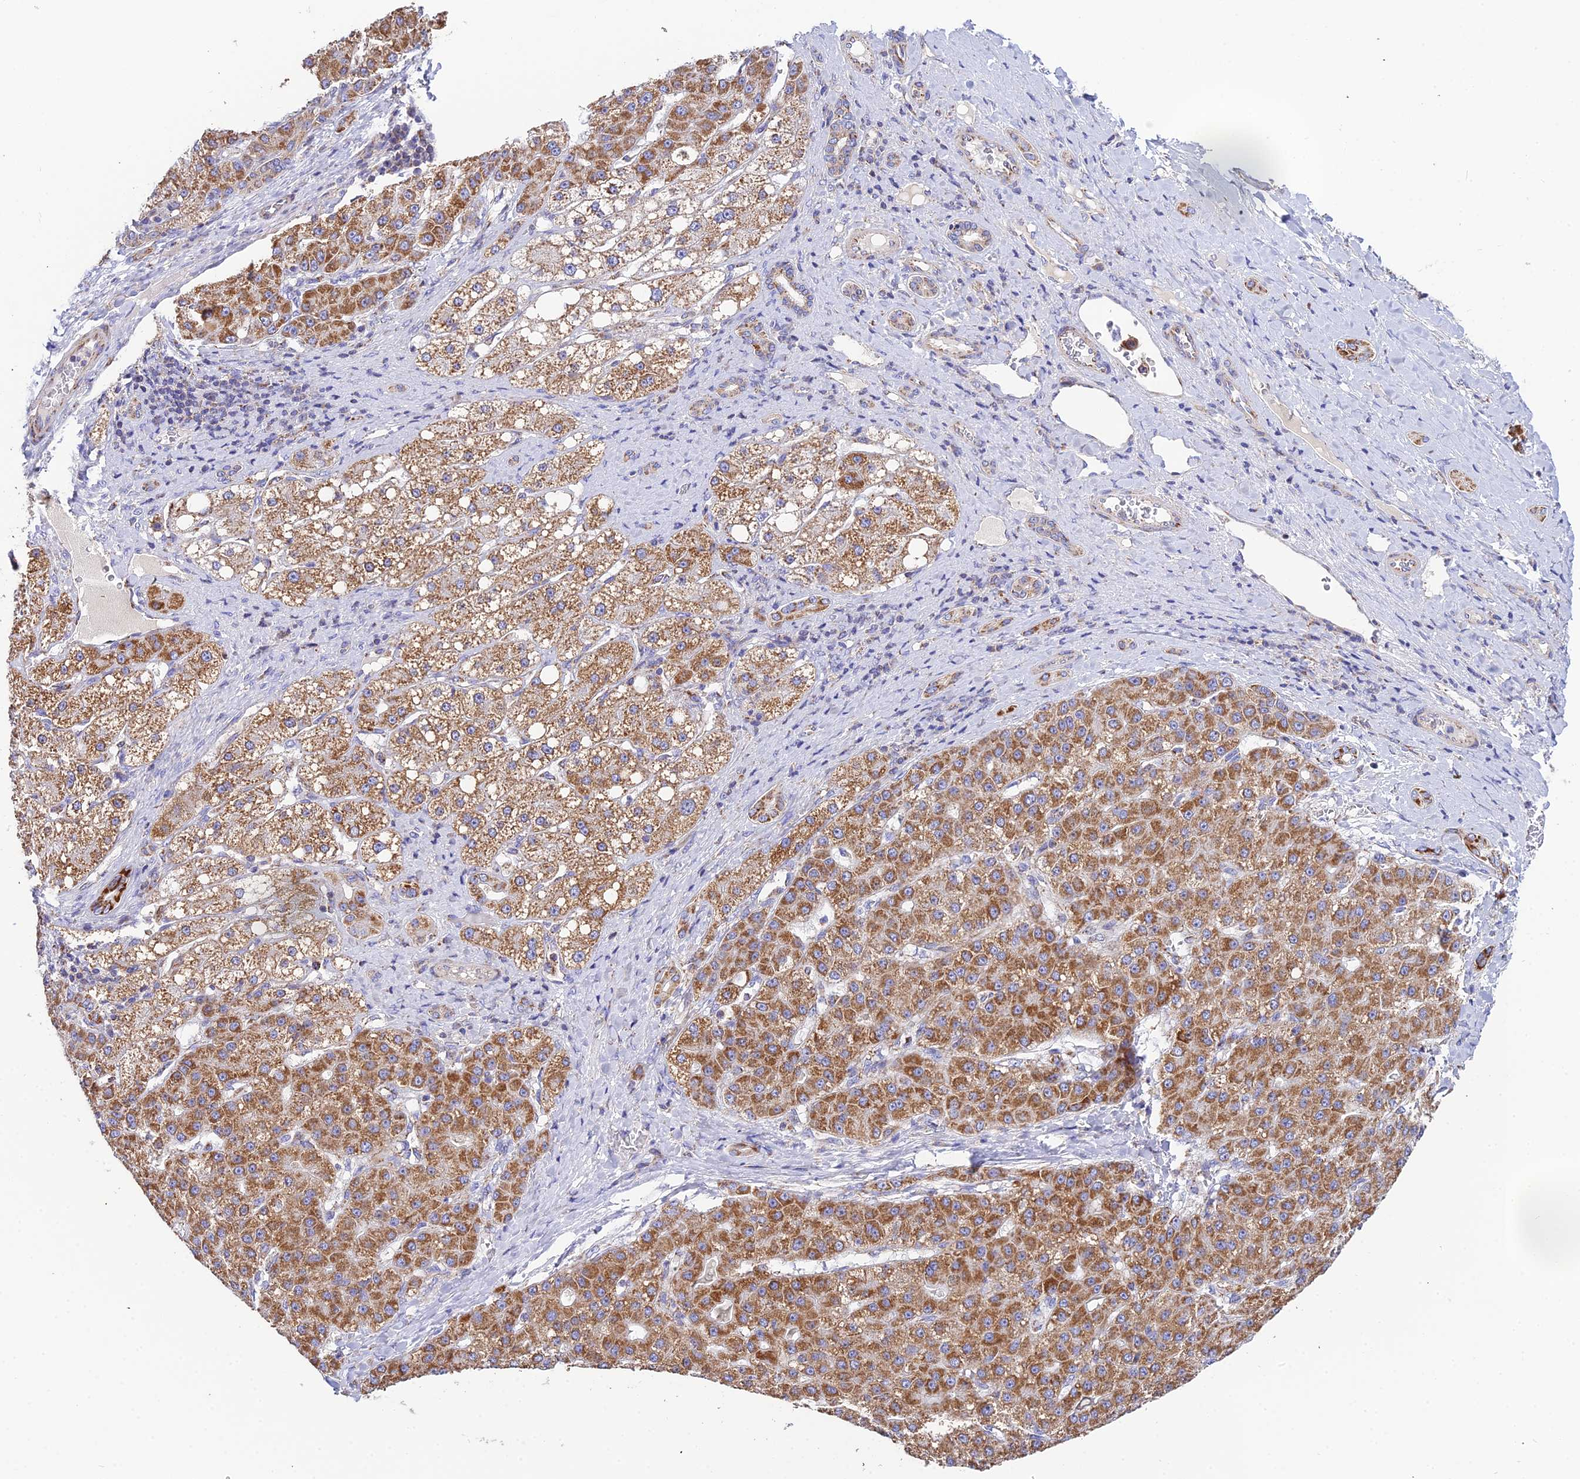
{"staining": {"intensity": "moderate", "quantity": ">75%", "location": "cytoplasmic/membranous"}, "tissue": "liver cancer", "cell_type": "Tumor cells", "image_type": "cancer", "snomed": [{"axis": "morphology", "description": "Carcinoma, Hepatocellular, NOS"}, {"axis": "topography", "description": "Liver"}], "caption": "Liver cancer stained for a protein (brown) shows moderate cytoplasmic/membranous positive staining in about >75% of tumor cells.", "gene": "NIPSNAP3A", "patient": {"sex": "male", "age": 67}}